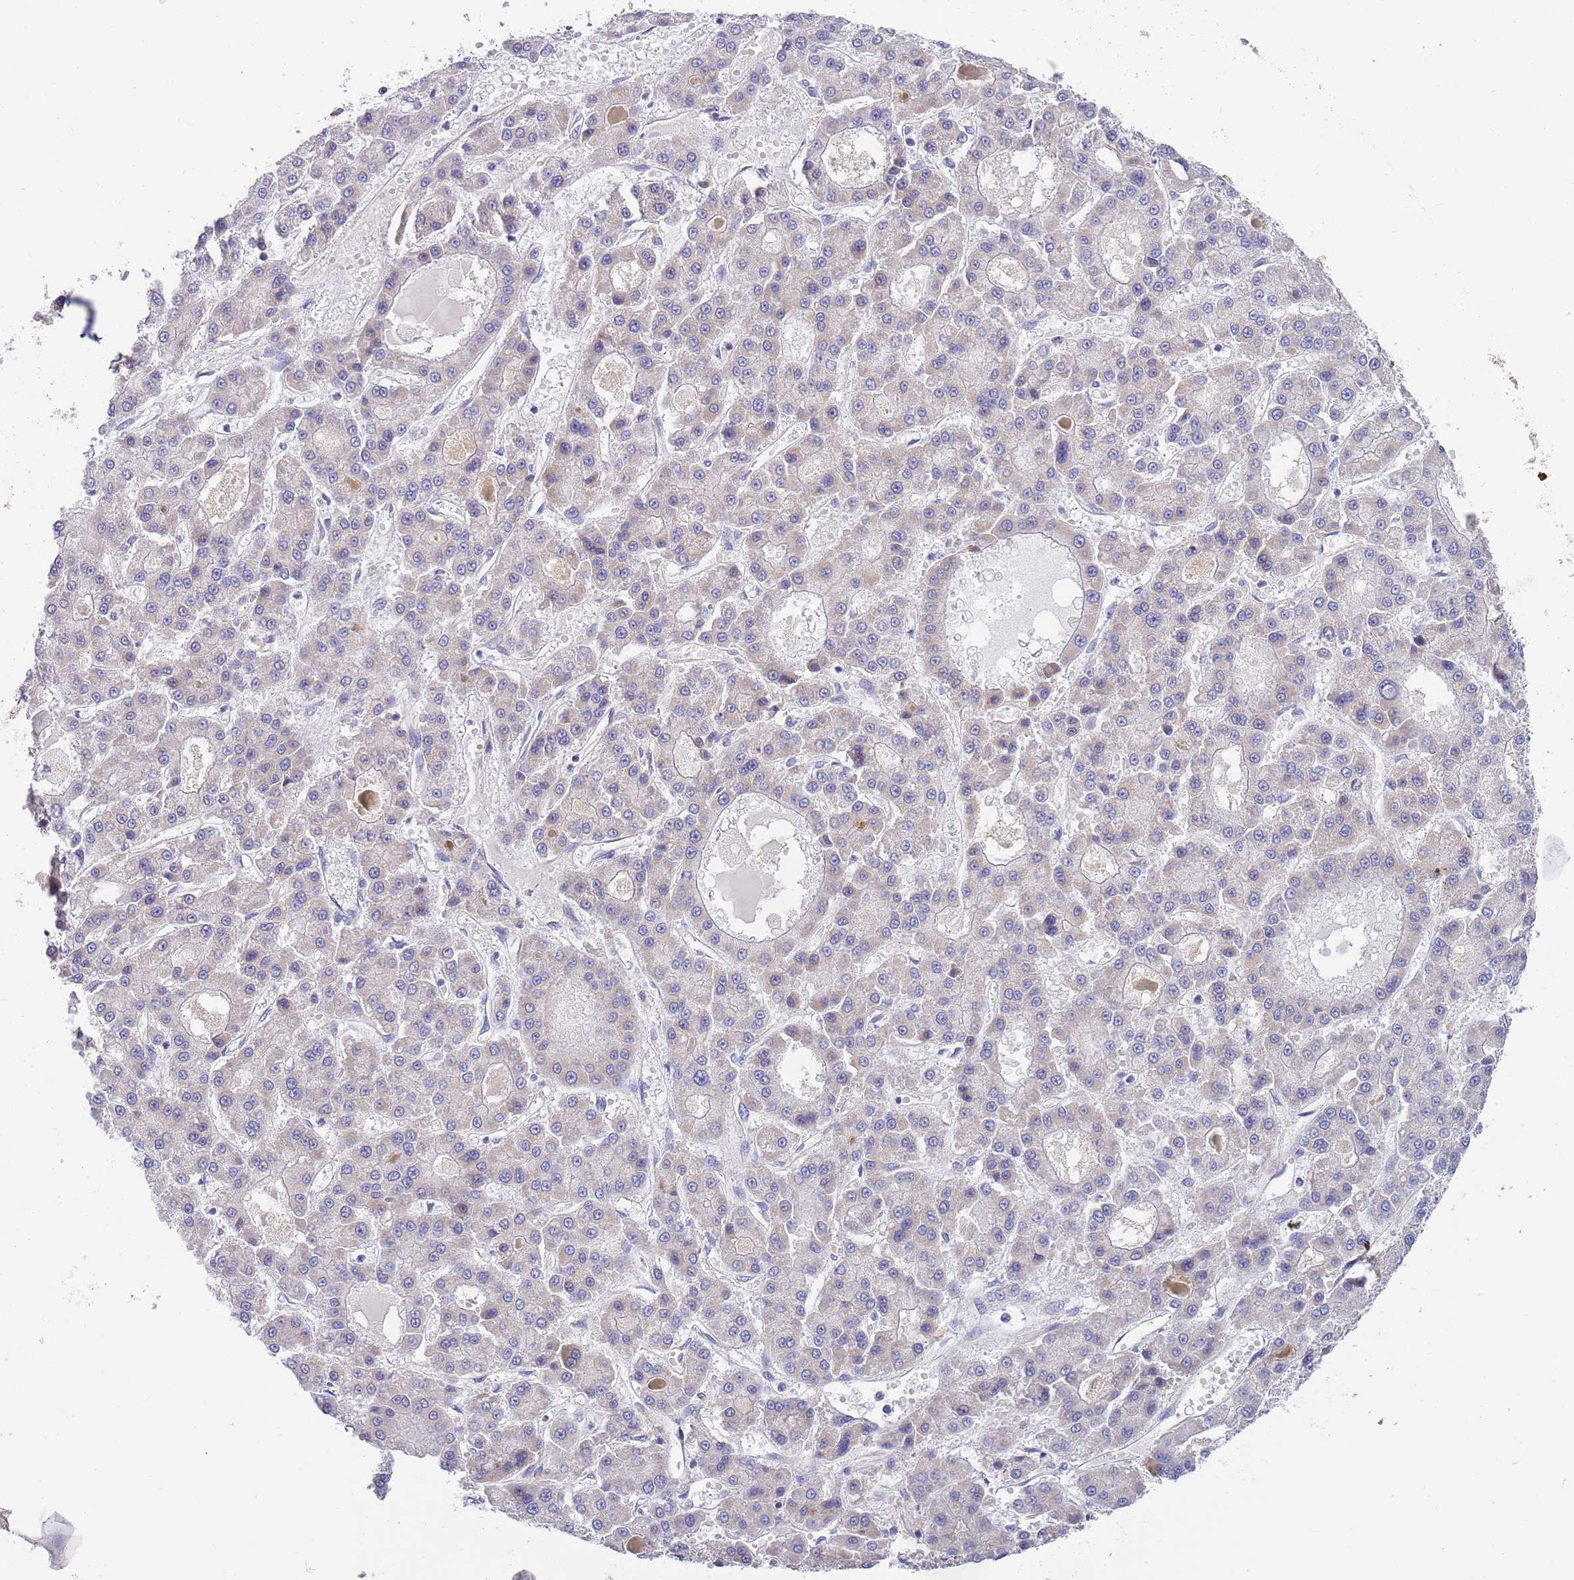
{"staining": {"intensity": "negative", "quantity": "none", "location": "none"}, "tissue": "liver cancer", "cell_type": "Tumor cells", "image_type": "cancer", "snomed": [{"axis": "morphology", "description": "Carcinoma, Hepatocellular, NOS"}, {"axis": "topography", "description": "Liver"}], "caption": "Tumor cells are negative for brown protein staining in liver hepatocellular carcinoma. (DAB (3,3'-diaminobenzidine) immunohistochemistry (IHC) visualized using brightfield microscopy, high magnification).", "gene": "EMC8", "patient": {"sex": "male", "age": 70}}